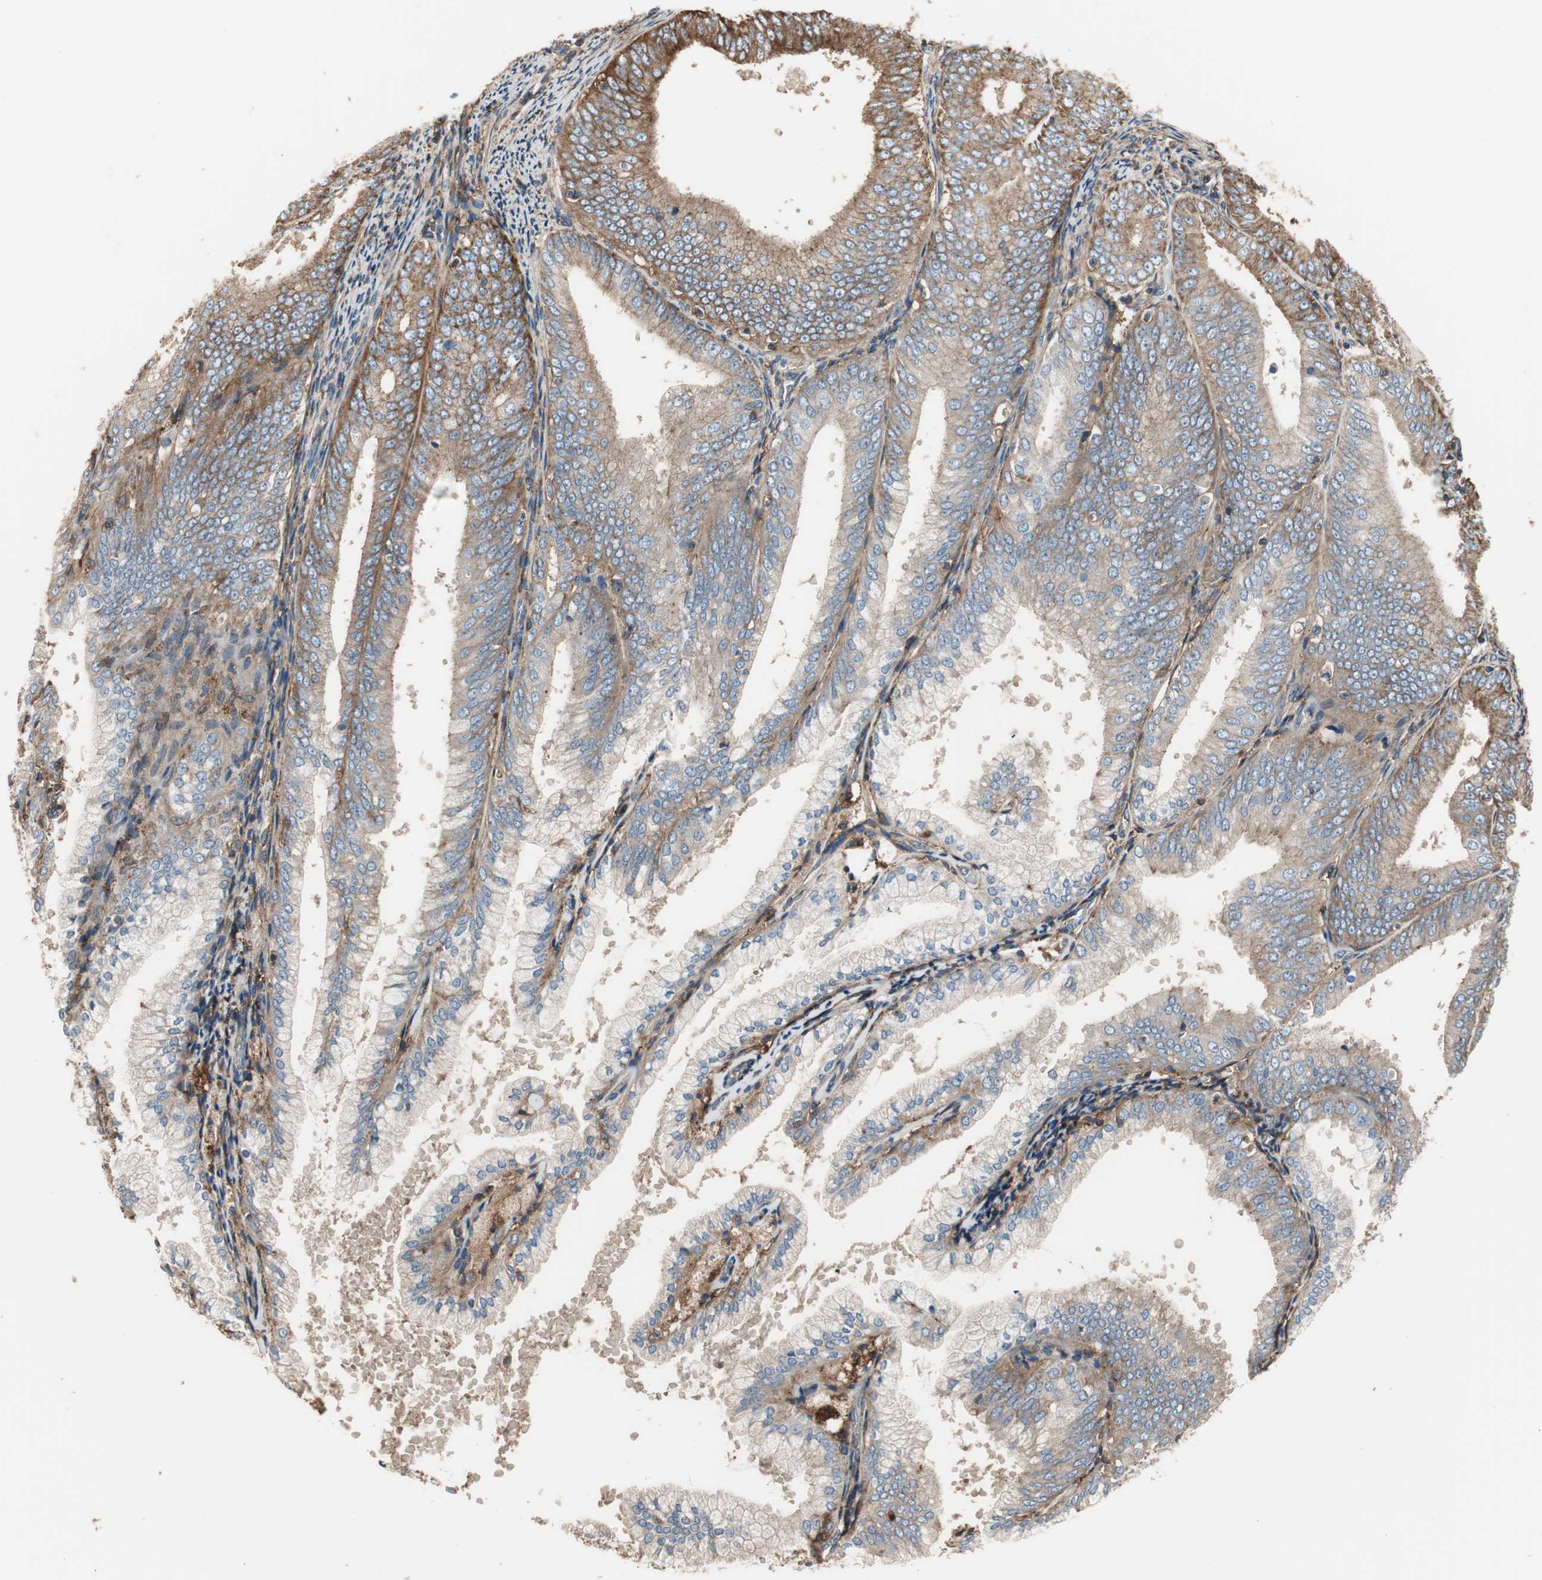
{"staining": {"intensity": "moderate", "quantity": "25%-75%", "location": "cytoplasmic/membranous"}, "tissue": "endometrial cancer", "cell_type": "Tumor cells", "image_type": "cancer", "snomed": [{"axis": "morphology", "description": "Adenocarcinoma, NOS"}, {"axis": "topography", "description": "Endometrium"}], "caption": "This is a photomicrograph of IHC staining of adenocarcinoma (endometrial), which shows moderate staining in the cytoplasmic/membranous of tumor cells.", "gene": "IL1RL1", "patient": {"sex": "female", "age": 63}}